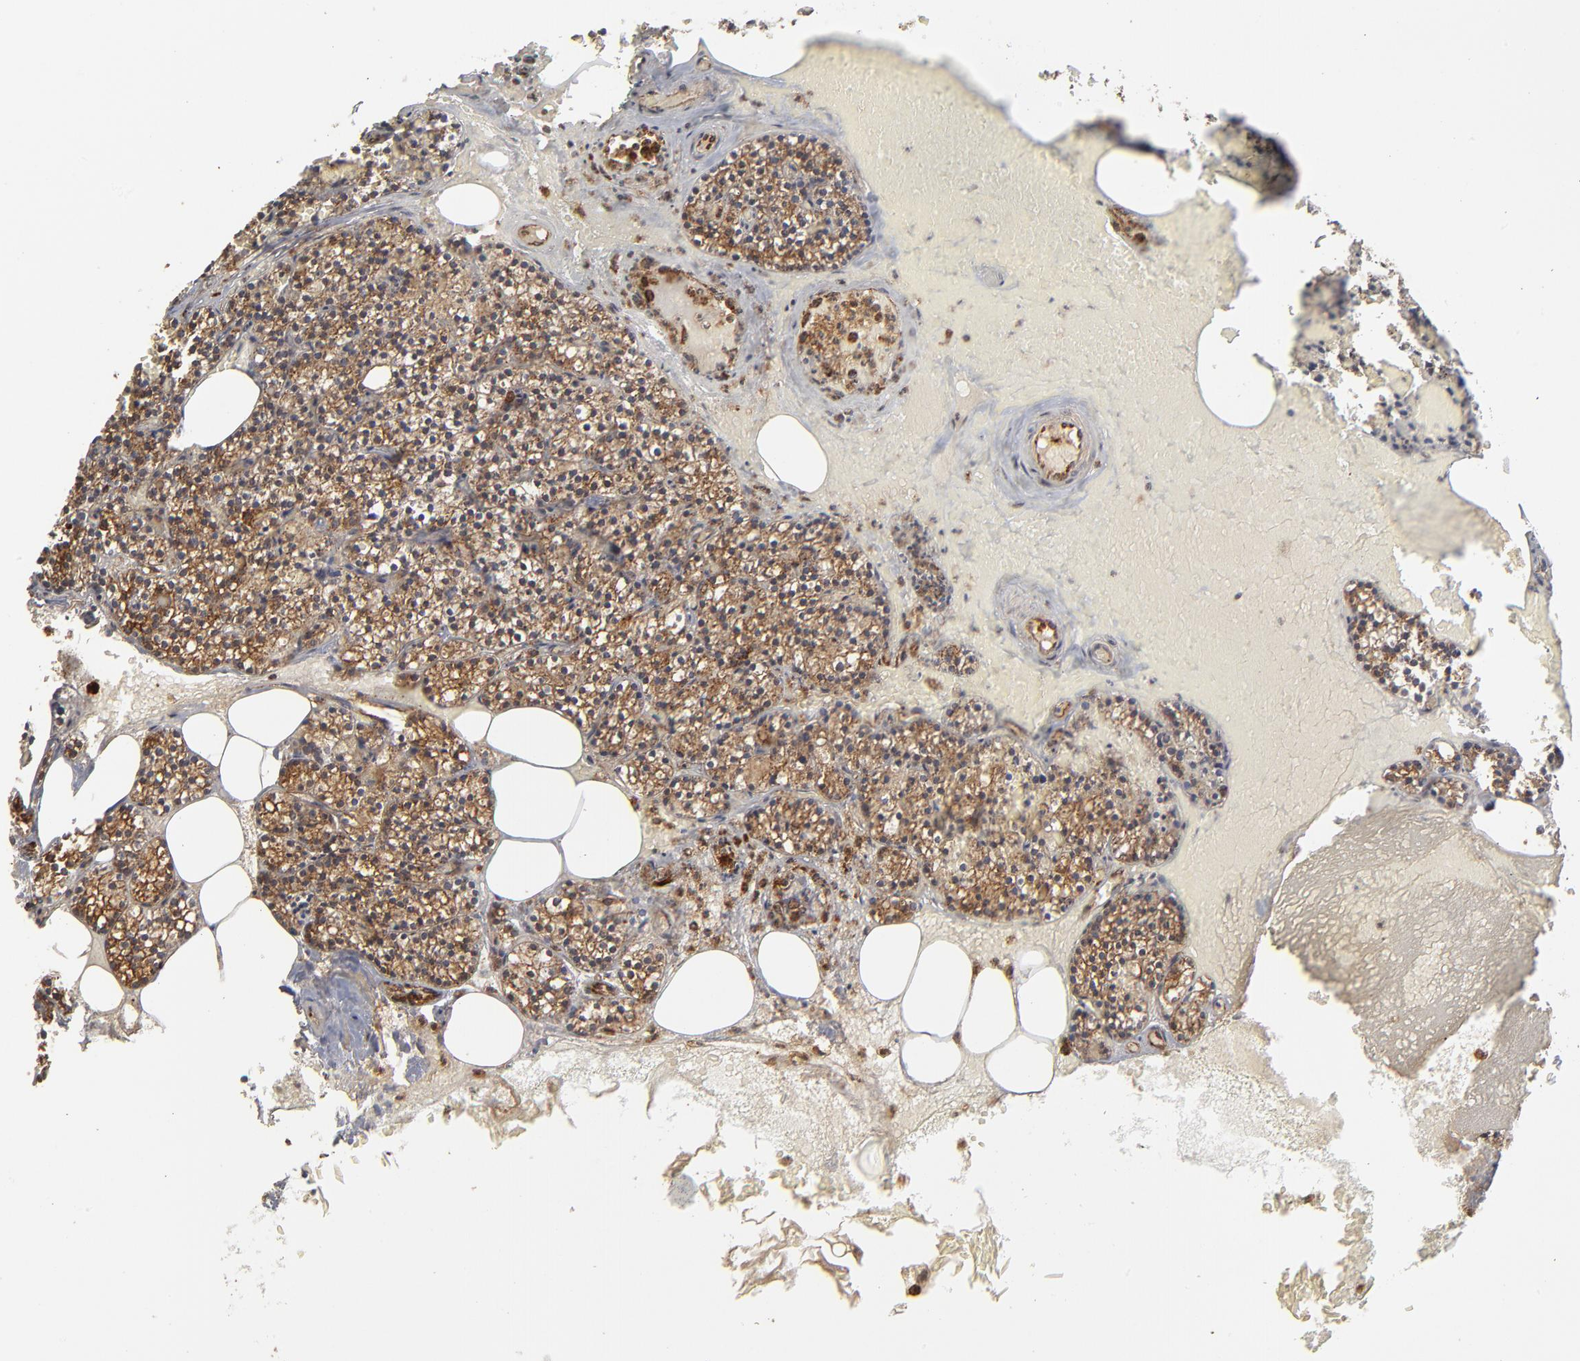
{"staining": {"intensity": "moderate", "quantity": ">75%", "location": "cytoplasmic/membranous"}, "tissue": "parathyroid gland", "cell_type": "Glandular cells", "image_type": "normal", "snomed": [{"axis": "morphology", "description": "Normal tissue, NOS"}, {"axis": "topography", "description": "Parathyroid gland"}], "caption": "About >75% of glandular cells in benign human parathyroid gland show moderate cytoplasmic/membranous protein positivity as visualized by brown immunohistochemical staining.", "gene": "ASB8", "patient": {"sex": "male", "age": 51}}